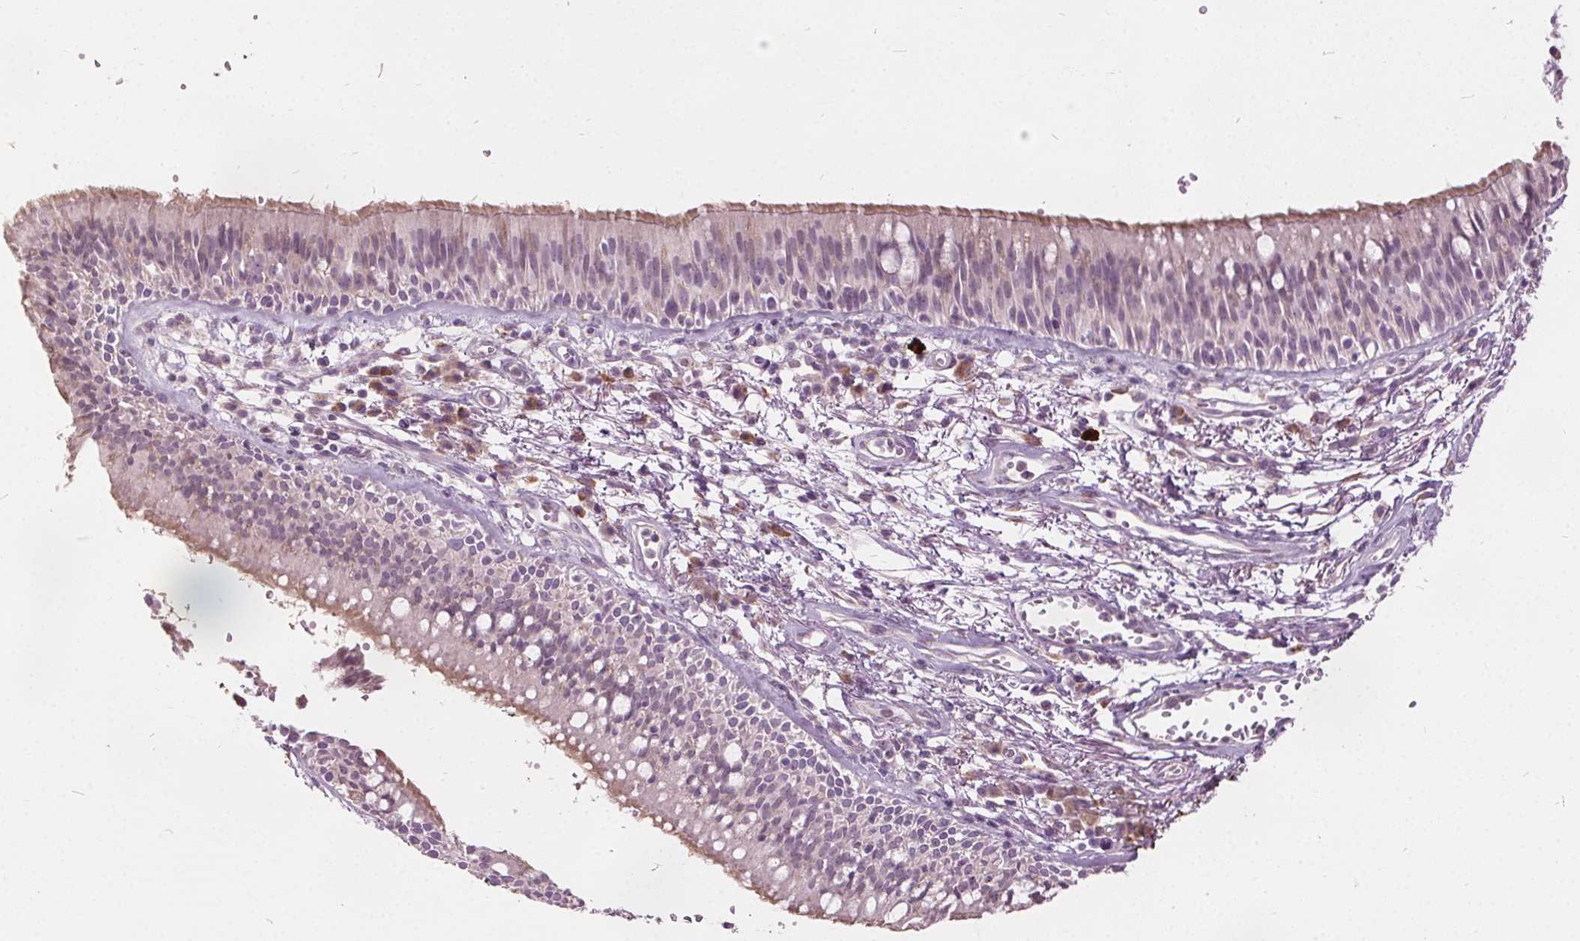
{"staining": {"intensity": "negative", "quantity": "none", "location": "none"}, "tissue": "bronchus", "cell_type": "Respiratory epithelial cells", "image_type": "normal", "snomed": [{"axis": "morphology", "description": "Normal tissue, NOS"}, {"axis": "morphology", "description": "Squamous cell carcinoma, NOS"}, {"axis": "topography", "description": "Cartilage tissue"}, {"axis": "topography", "description": "Bronchus"}, {"axis": "topography", "description": "Lung"}], "caption": "Immunohistochemistry (IHC) photomicrograph of unremarkable human bronchus stained for a protein (brown), which reveals no staining in respiratory epithelial cells.", "gene": "ACOX2", "patient": {"sex": "male", "age": 66}}